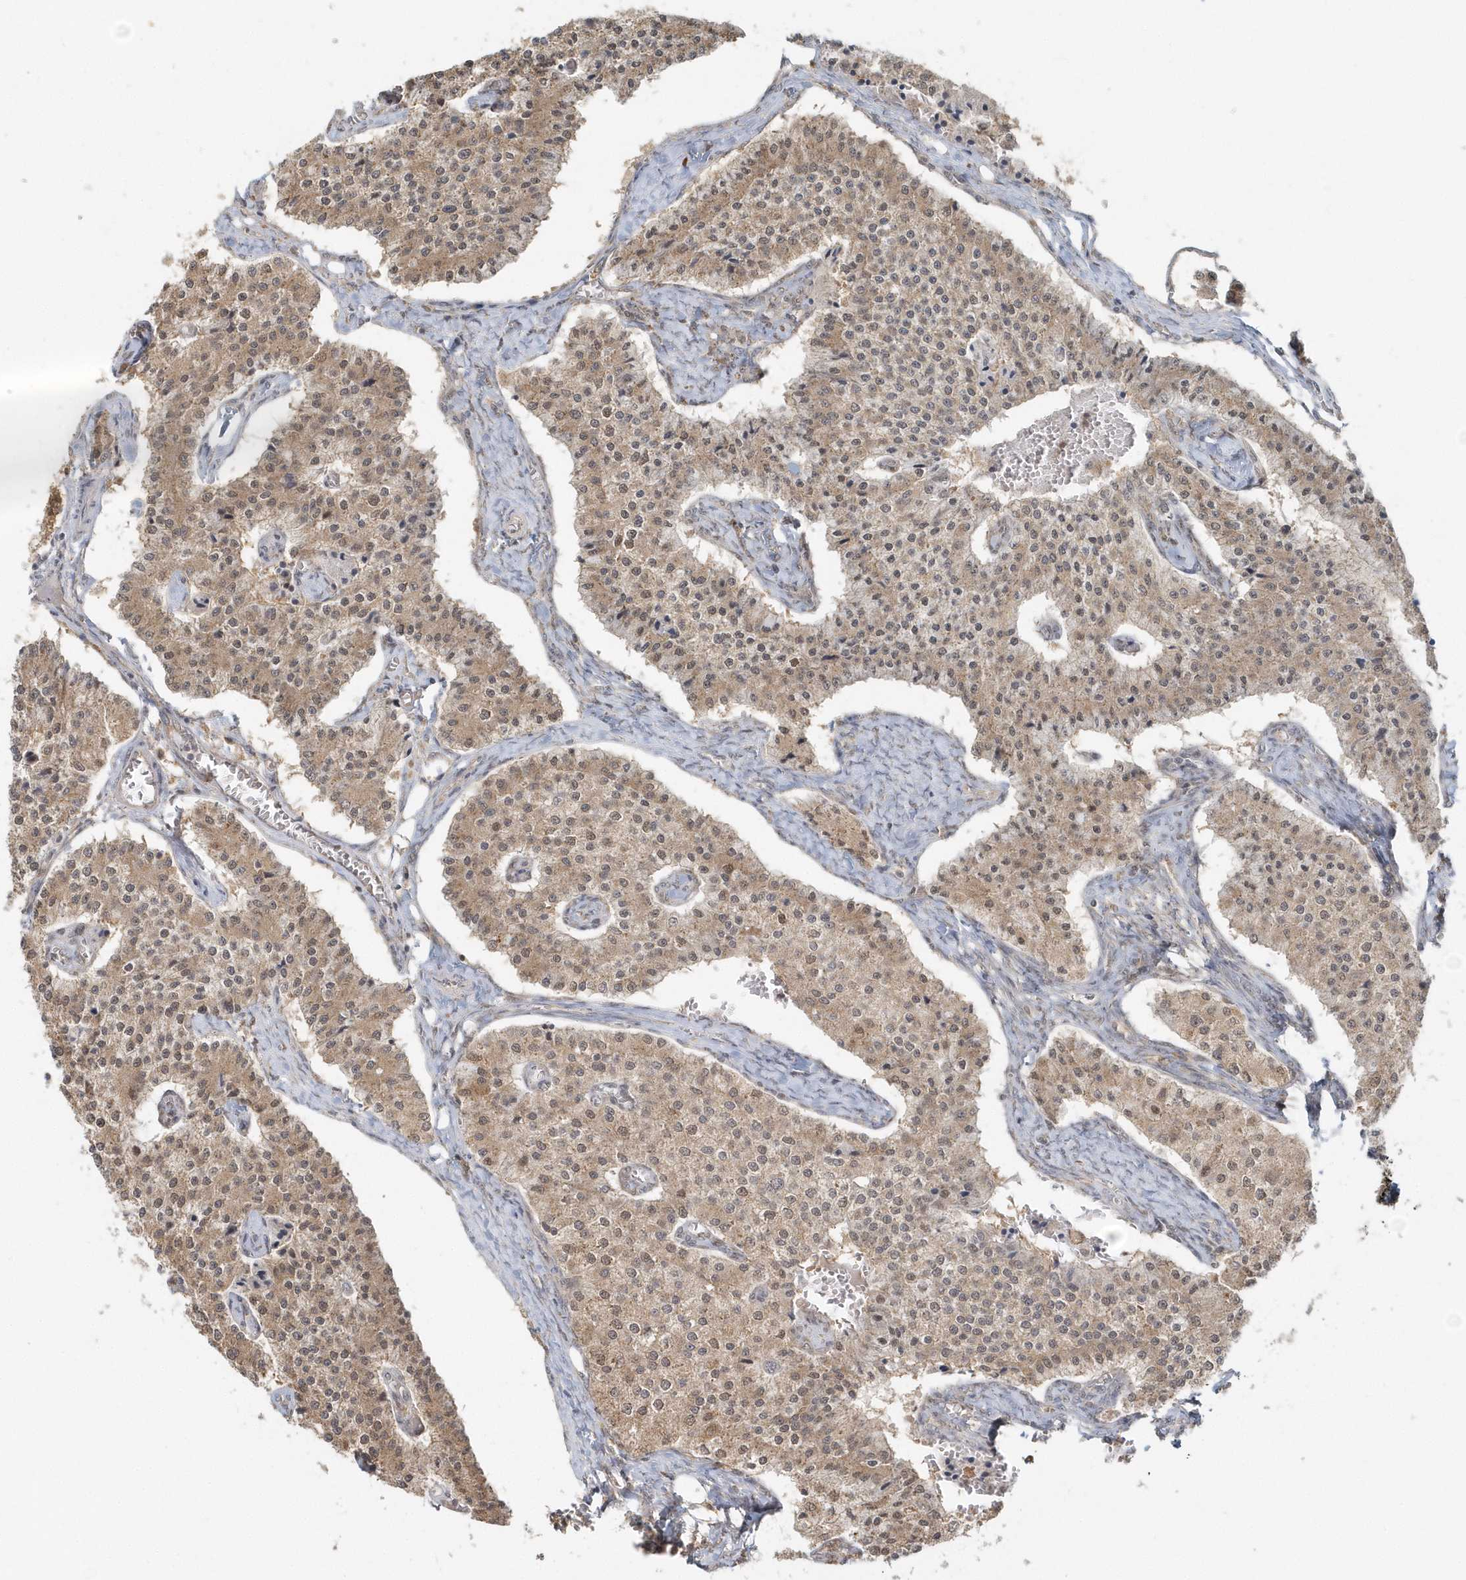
{"staining": {"intensity": "moderate", "quantity": ">75%", "location": "cytoplasmic/membranous,nuclear"}, "tissue": "carcinoid", "cell_type": "Tumor cells", "image_type": "cancer", "snomed": [{"axis": "morphology", "description": "Carcinoid, malignant, NOS"}, {"axis": "topography", "description": "Colon"}], "caption": "A high-resolution photomicrograph shows immunohistochemistry (IHC) staining of carcinoid, which displays moderate cytoplasmic/membranous and nuclear staining in approximately >75% of tumor cells.", "gene": "PSMD6", "patient": {"sex": "female", "age": 52}}